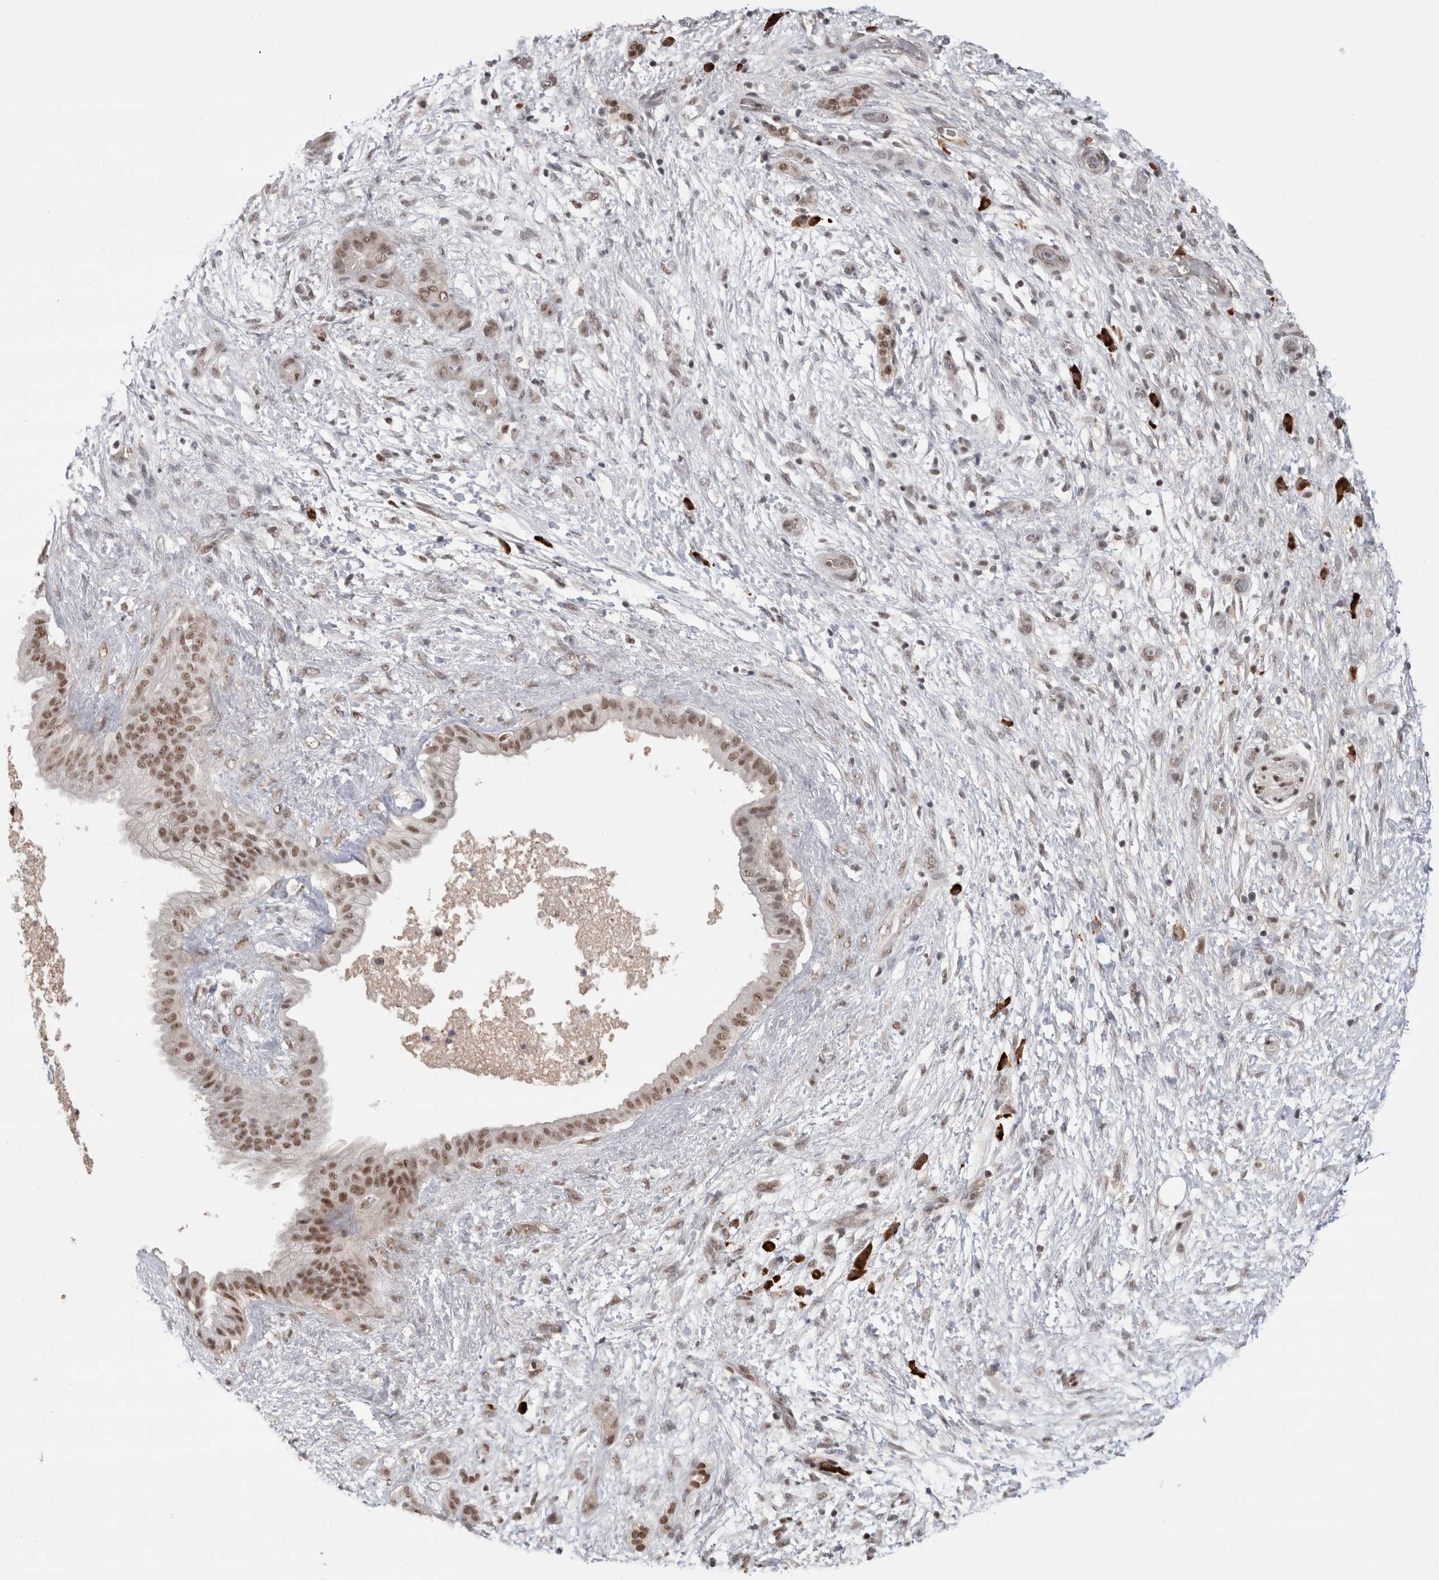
{"staining": {"intensity": "strong", "quantity": ">75%", "location": "nuclear"}, "tissue": "pancreatic cancer", "cell_type": "Tumor cells", "image_type": "cancer", "snomed": [{"axis": "morphology", "description": "Adenocarcinoma, NOS"}, {"axis": "topography", "description": "Pancreas"}], "caption": "Human pancreatic adenocarcinoma stained for a protein (brown) shows strong nuclear positive staining in approximately >75% of tumor cells.", "gene": "ZNF24", "patient": {"sex": "female", "age": 78}}